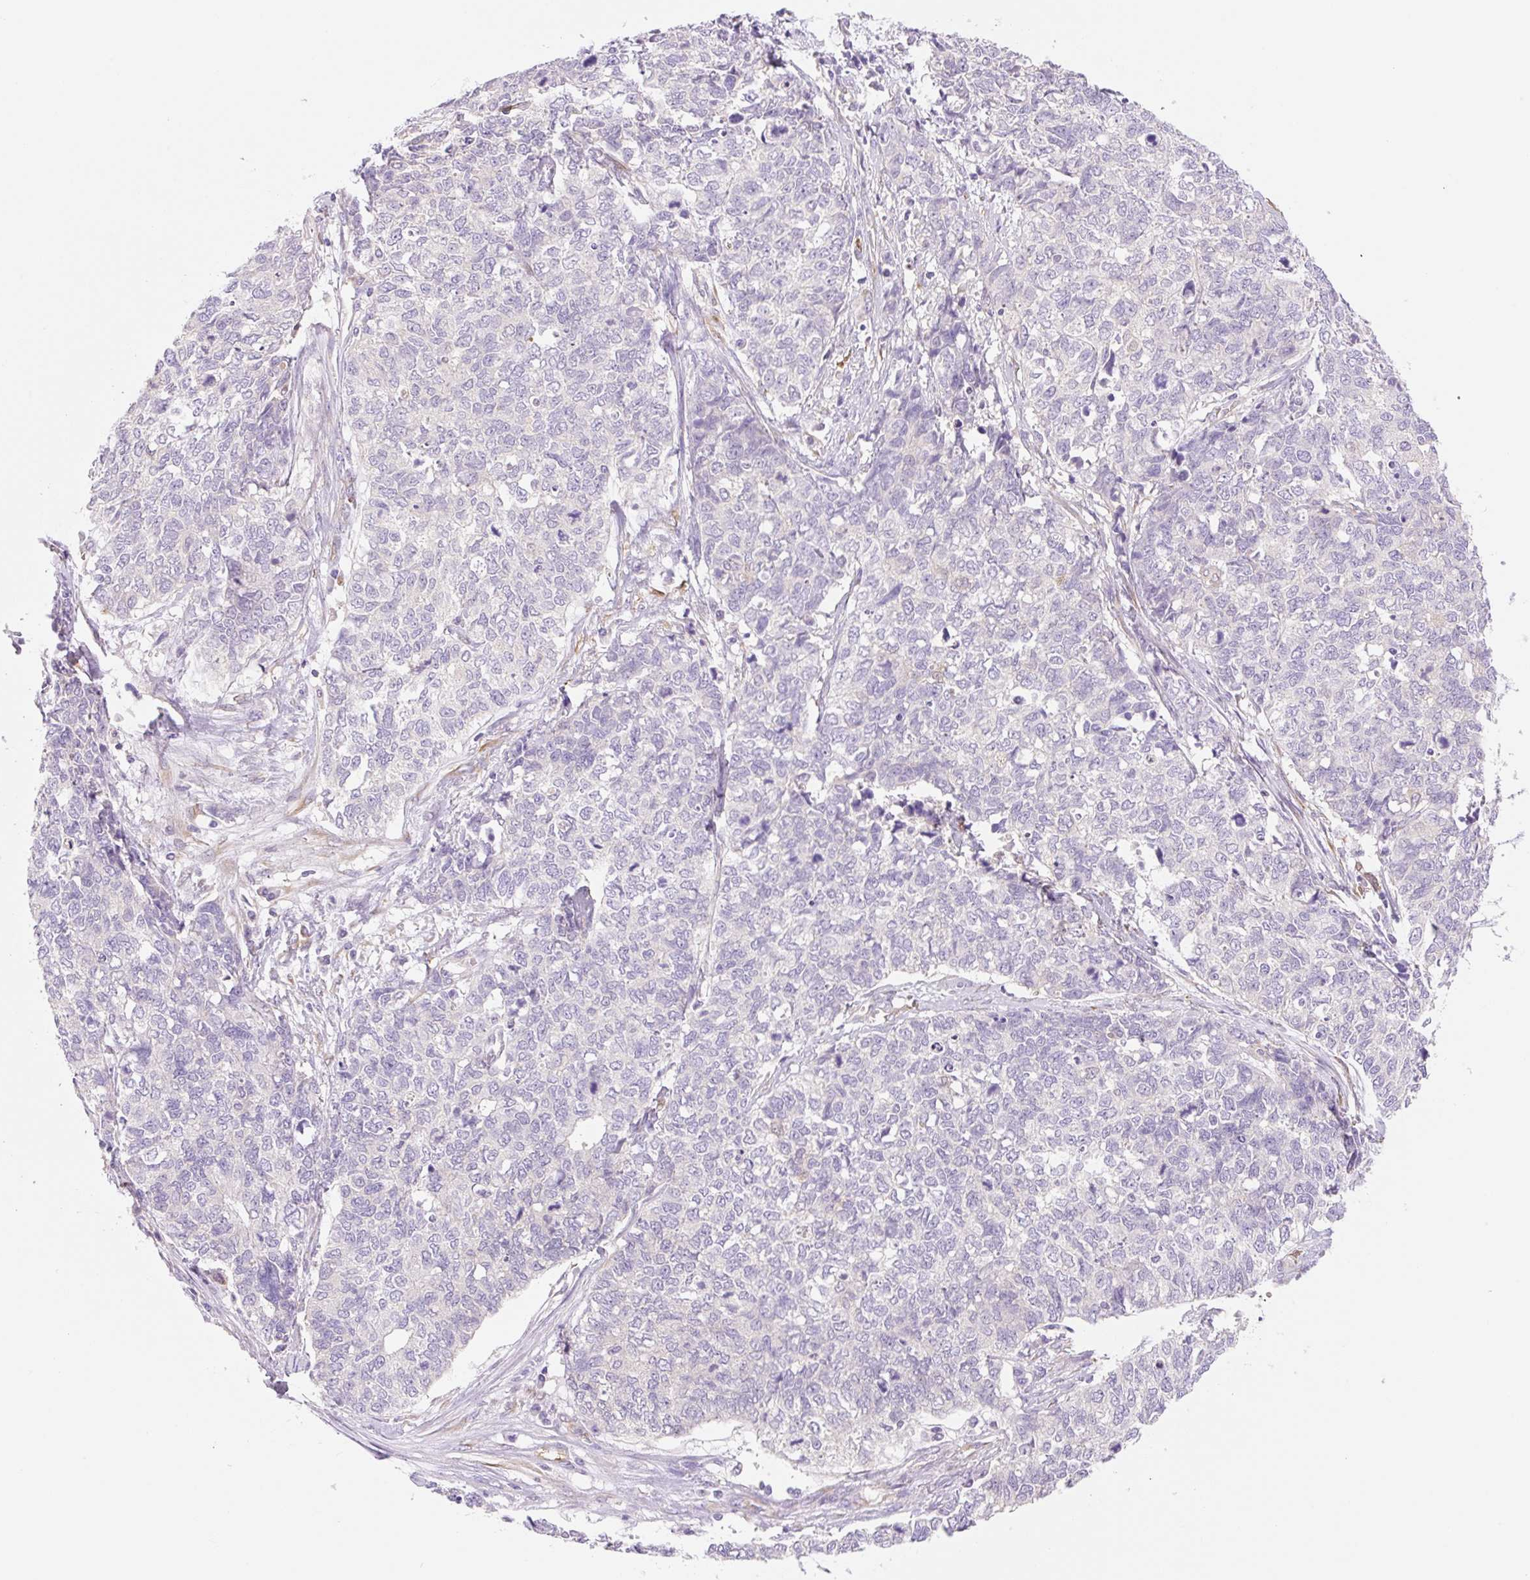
{"staining": {"intensity": "negative", "quantity": "none", "location": "none"}, "tissue": "cervical cancer", "cell_type": "Tumor cells", "image_type": "cancer", "snomed": [{"axis": "morphology", "description": "Squamous cell carcinoma, NOS"}, {"axis": "topography", "description": "Cervix"}], "caption": "The photomicrograph displays no significant expression in tumor cells of cervical squamous cell carcinoma.", "gene": "FABP5", "patient": {"sex": "female", "age": 63}}